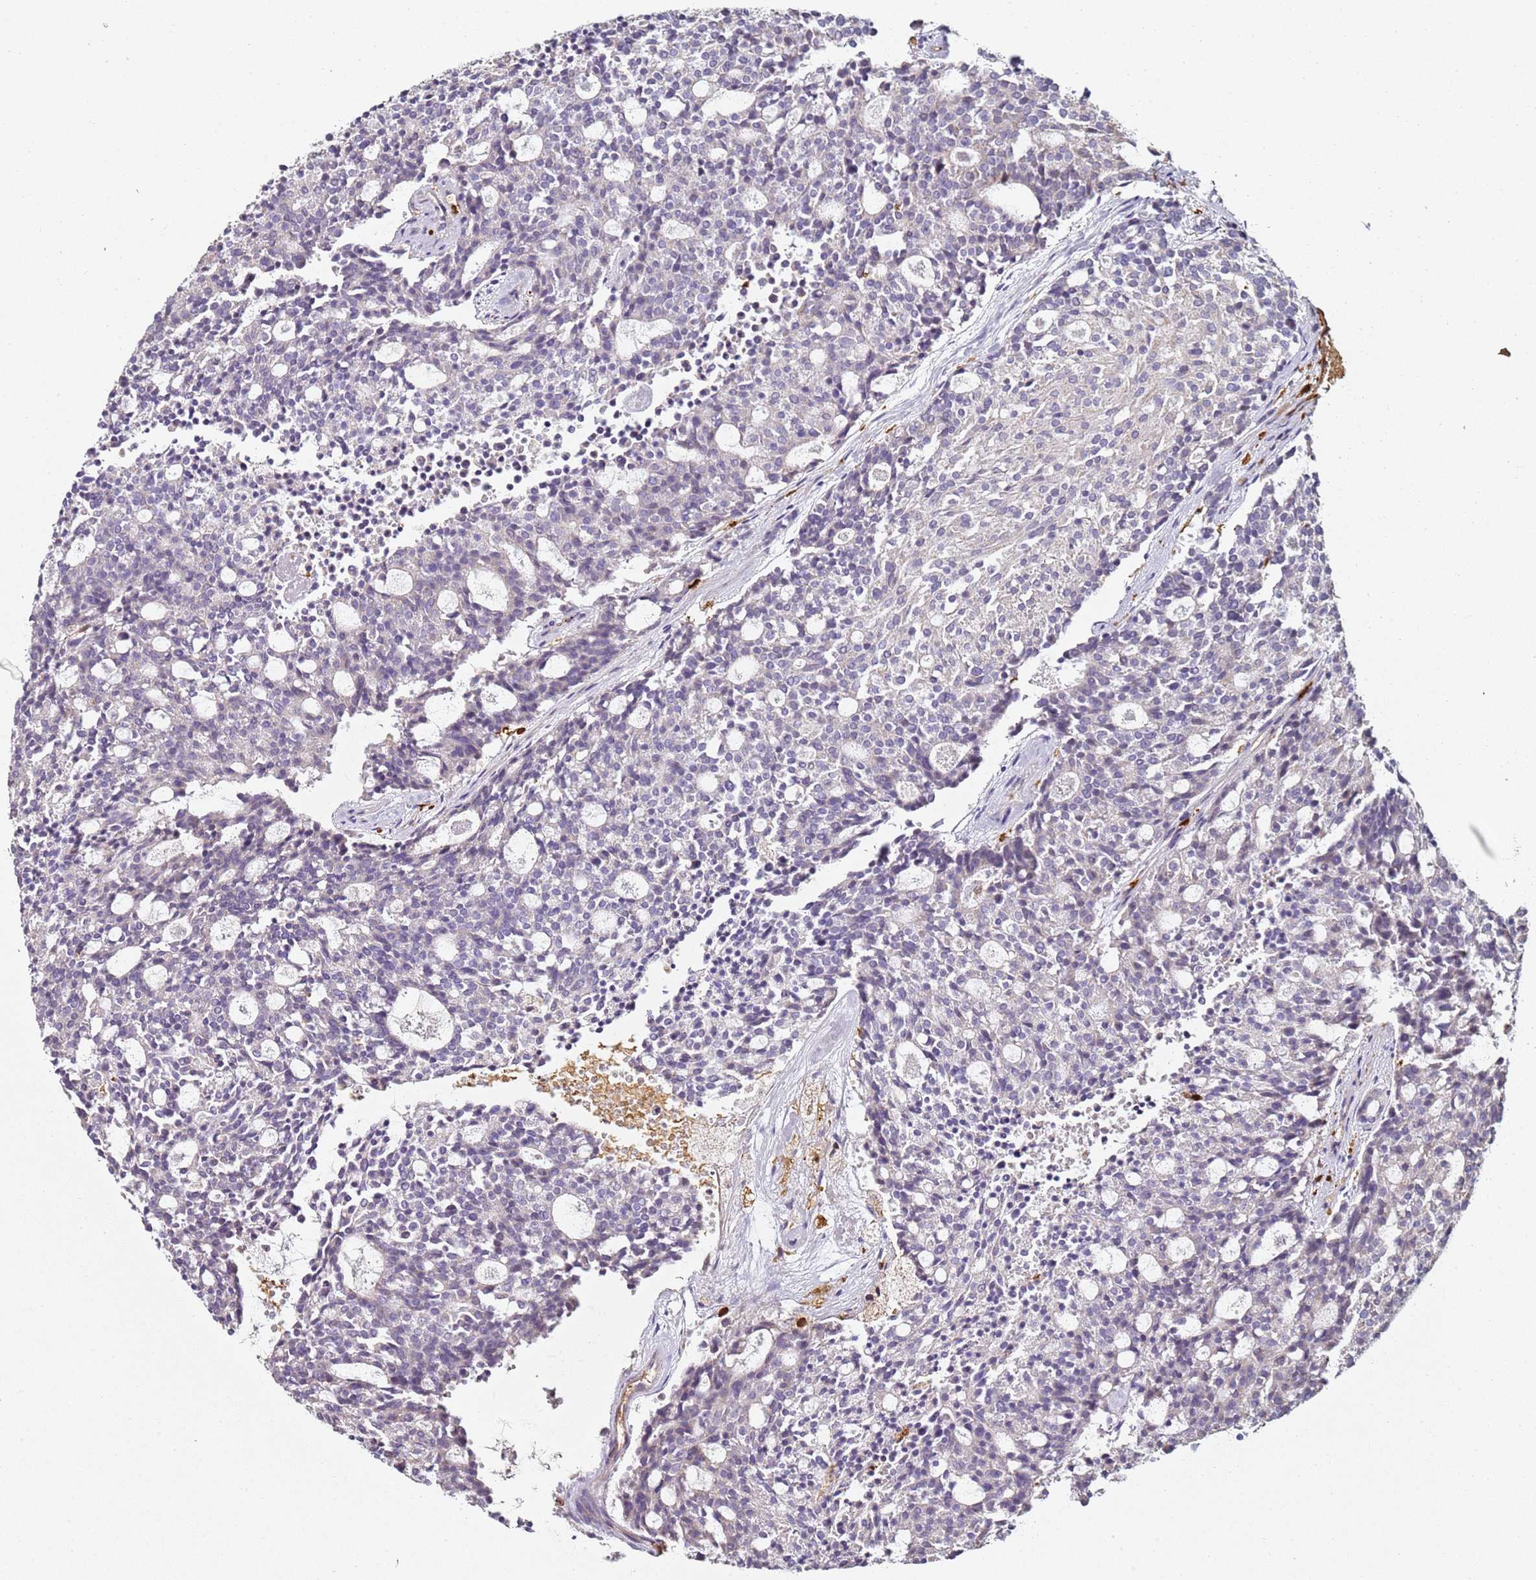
{"staining": {"intensity": "negative", "quantity": "none", "location": "none"}, "tissue": "carcinoid", "cell_type": "Tumor cells", "image_type": "cancer", "snomed": [{"axis": "morphology", "description": "Carcinoid, malignant, NOS"}, {"axis": "topography", "description": "Pancreas"}], "caption": "IHC of human carcinoid (malignant) displays no expression in tumor cells.", "gene": "S100A4", "patient": {"sex": "female", "age": 54}}